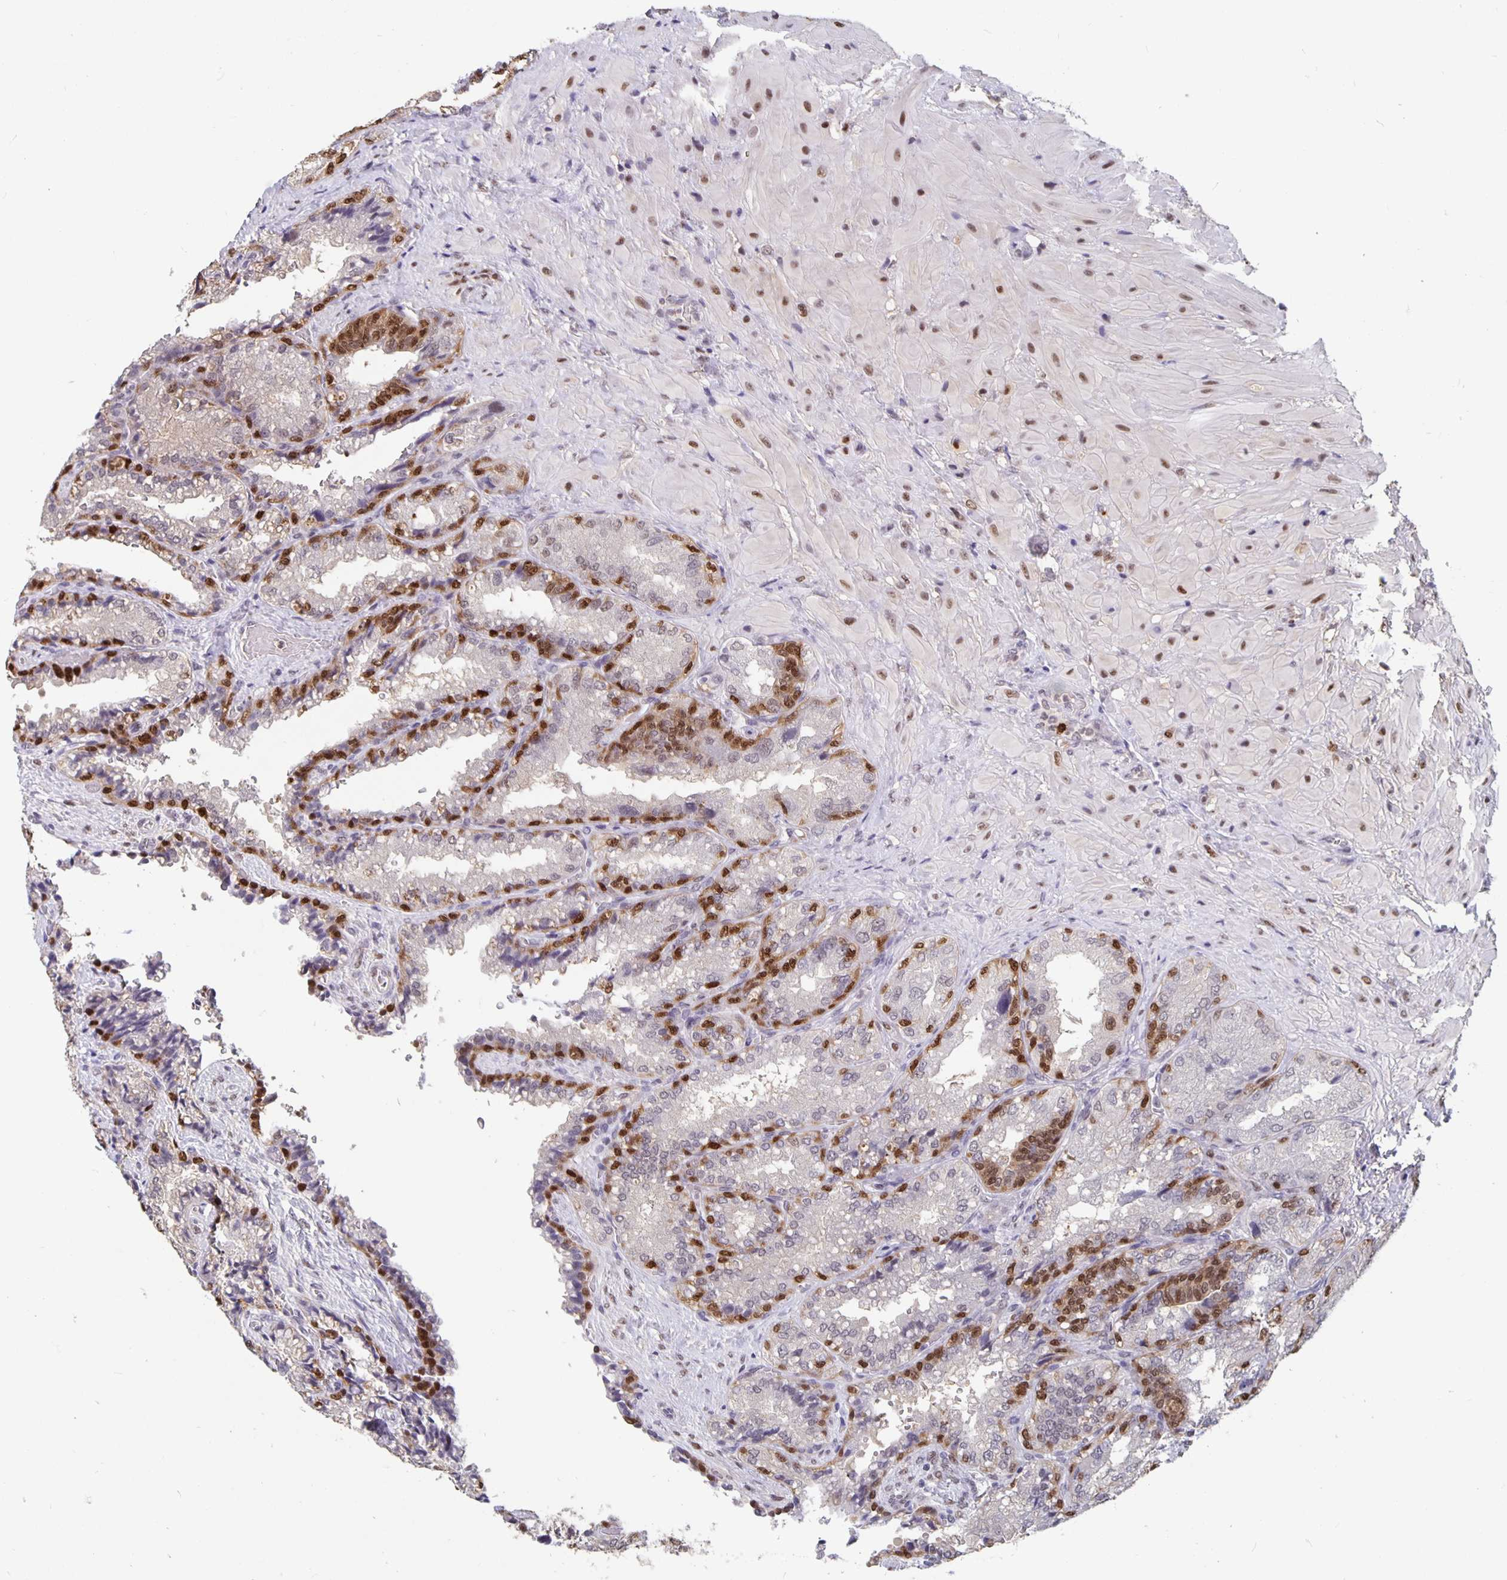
{"staining": {"intensity": "moderate", "quantity": "25%-75%", "location": "nuclear"}, "tissue": "seminal vesicle", "cell_type": "Glandular cells", "image_type": "normal", "snomed": [{"axis": "morphology", "description": "Normal tissue, NOS"}, {"axis": "topography", "description": "Seminal veicle"}], "caption": "Immunohistochemistry histopathology image of benign seminal vesicle: human seminal vesicle stained using immunohistochemistry (IHC) displays medium levels of moderate protein expression localized specifically in the nuclear of glandular cells, appearing as a nuclear brown color.", "gene": "ZNF691", "patient": {"sex": "male", "age": 57}}